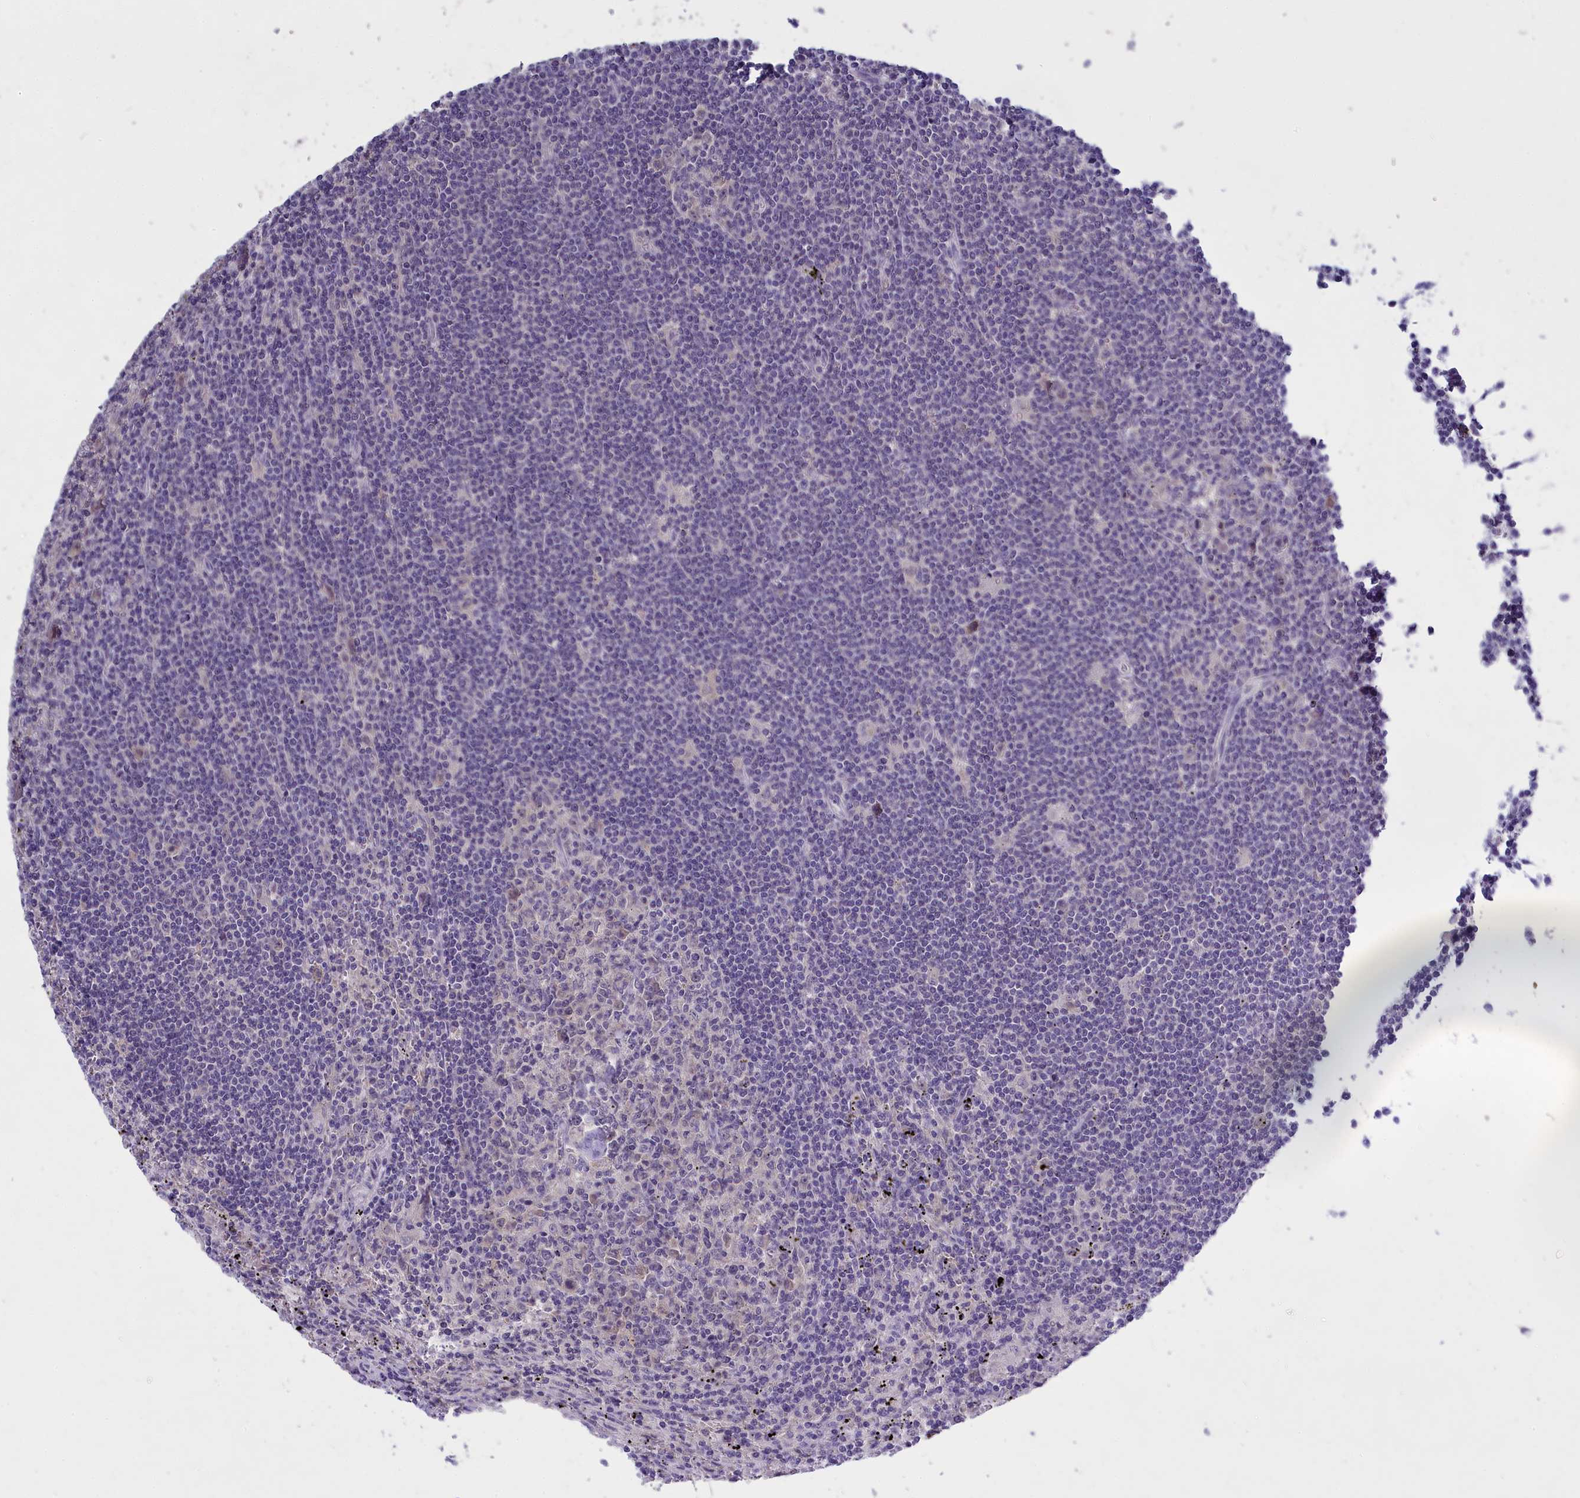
{"staining": {"intensity": "negative", "quantity": "none", "location": "none"}, "tissue": "lymphoma", "cell_type": "Tumor cells", "image_type": "cancer", "snomed": [{"axis": "morphology", "description": "Malignant lymphoma, non-Hodgkin's type, Low grade"}, {"axis": "topography", "description": "Spleen"}], "caption": "An image of human lymphoma is negative for staining in tumor cells. The staining is performed using DAB brown chromogen with nuclei counter-stained in using hematoxylin.", "gene": "ENPP6", "patient": {"sex": "male", "age": 76}}